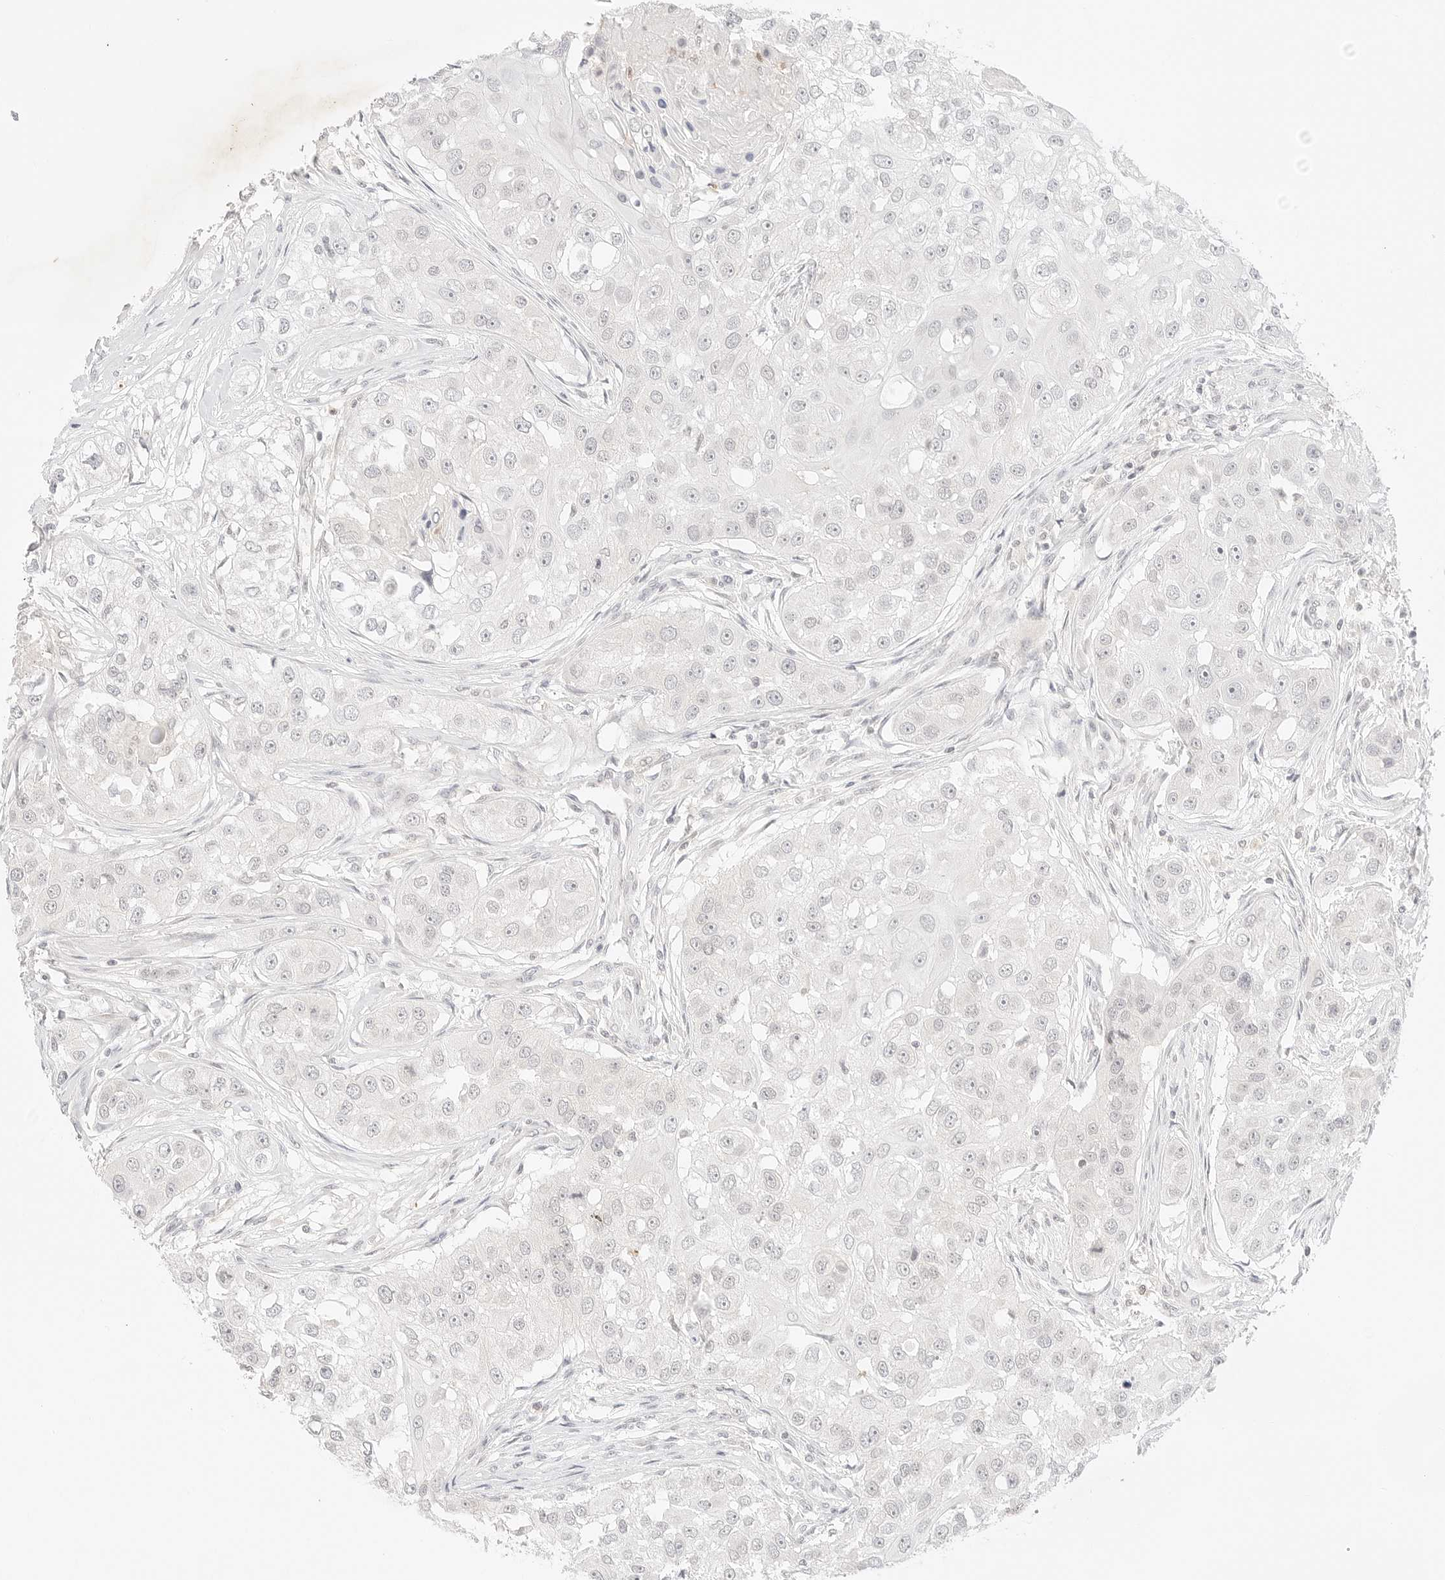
{"staining": {"intensity": "negative", "quantity": "none", "location": "none"}, "tissue": "head and neck cancer", "cell_type": "Tumor cells", "image_type": "cancer", "snomed": [{"axis": "morphology", "description": "Normal tissue, NOS"}, {"axis": "morphology", "description": "Squamous cell carcinoma, NOS"}, {"axis": "topography", "description": "Skeletal muscle"}, {"axis": "topography", "description": "Head-Neck"}], "caption": "Head and neck cancer stained for a protein using immunohistochemistry (IHC) demonstrates no expression tumor cells.", "gene": "GNAS", "patient": {"sex": "male", "age": 51}}